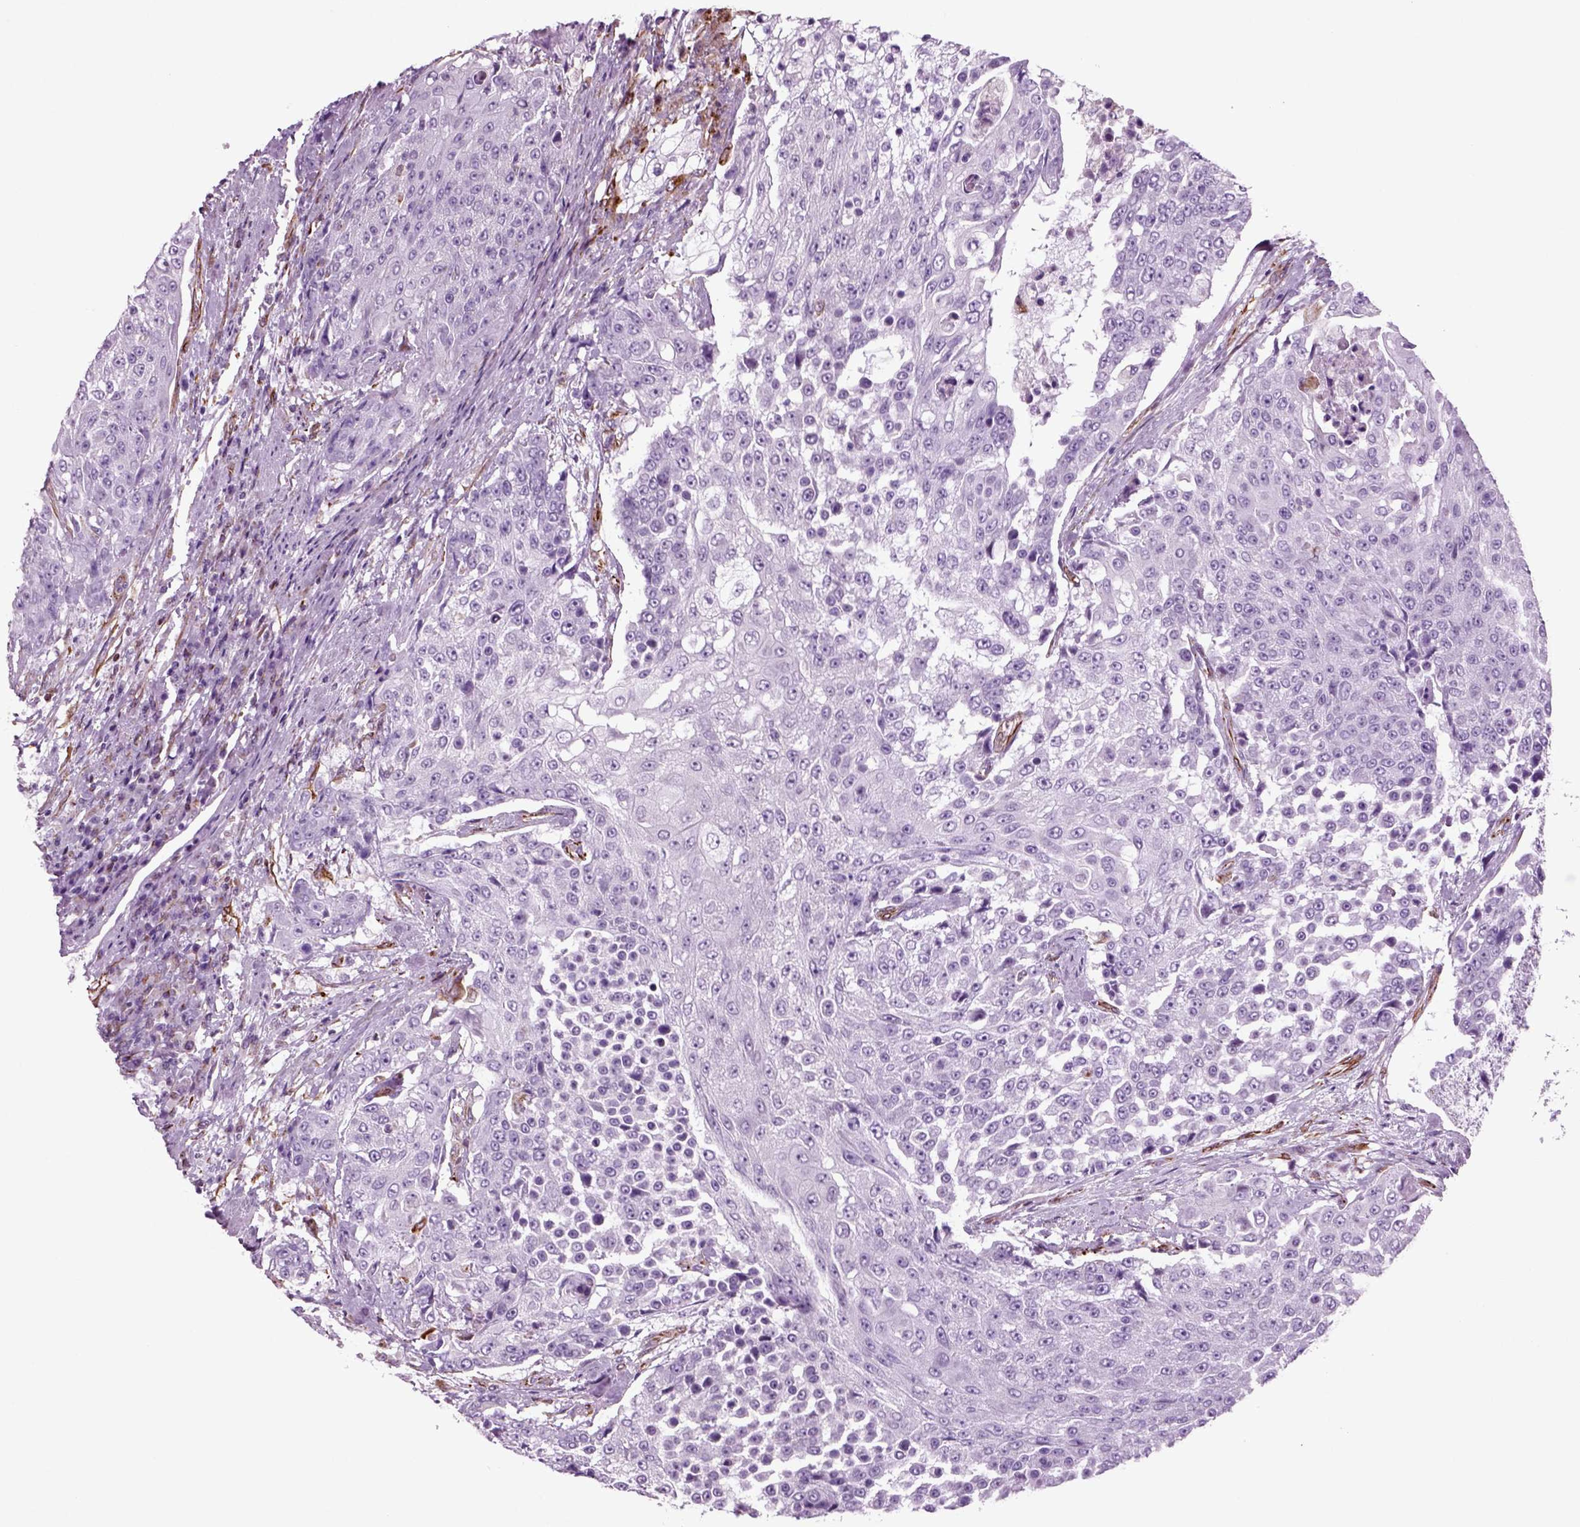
{"staining": {"intensity": "negative", "quantity": "none", "location": "none"}, "tissue": "urothelial cancer", "cell_type": "Tumor cells", "image_type": "cancer", "snomed": [{"axis": "morphology", "description": "Urothelial carcinoma, High grade"}, {"axis": "topography", "description": "Urinary bladder"}], "caption": "Immunohistochemistry (IHC) of human urothelial cancer reveals no staining in tumor cells.", "gene": "ACER3", "patient": {"sex": "female", "age": 63}}